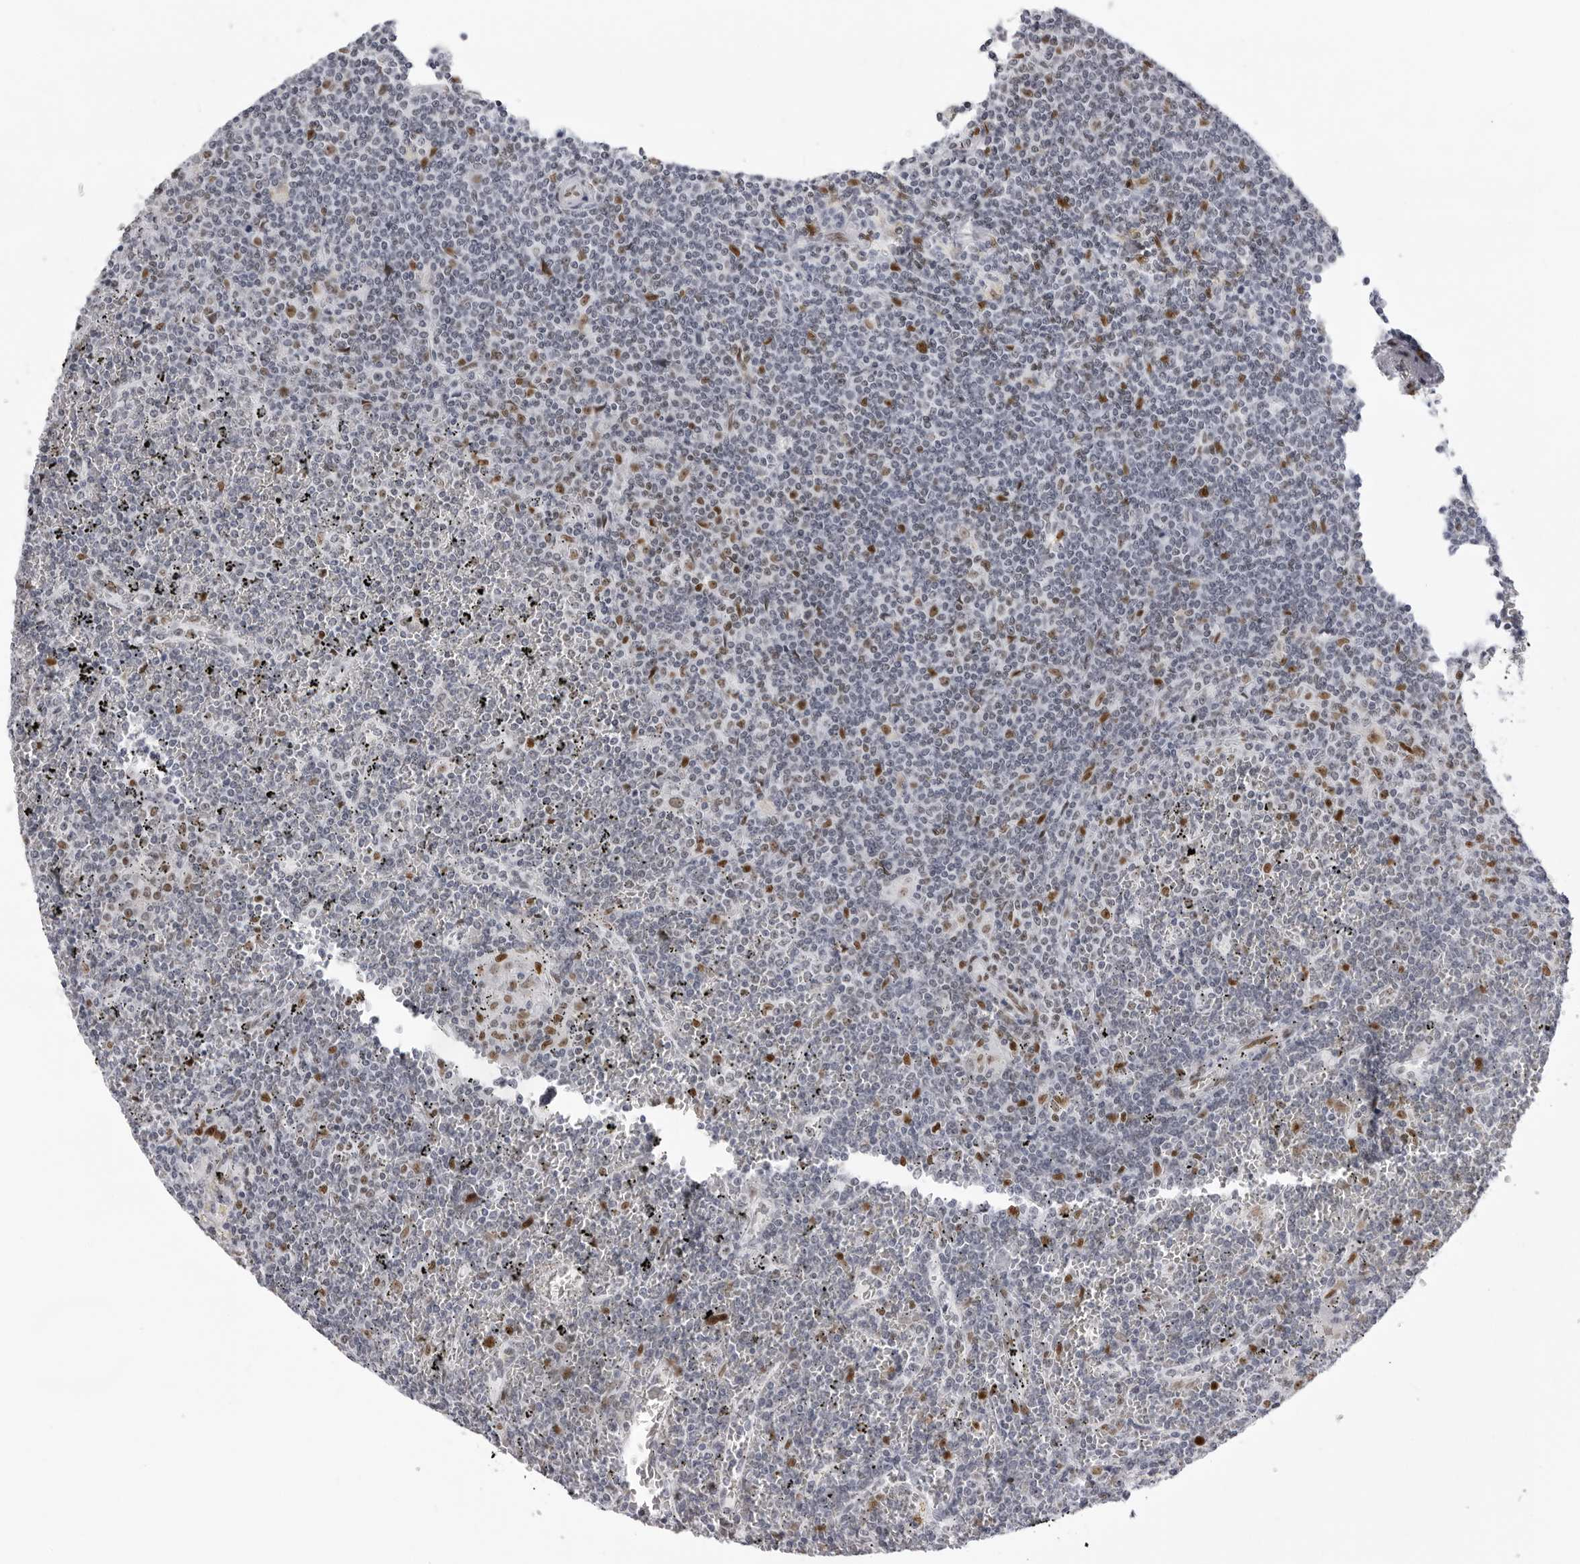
{"staining": {"intensity": "negative", "quantity": "none", "location": "none"}, "tissue": "lymphoma", "cell_type": "Tumor cells", "image_type": "cancer", "snomed": [{"axis": "morphology", "description": "Malignant lymphoma, non-Hodgkin's type, Low grade"}, {"axis": "topography", "description": "Spleen"}], "caption": "This is an immunohistochemistry (IHC) photomicrograph of malignant lymphoma, non-Hodgkin's type (low-grade). There is no staining in tumor cells.", "gene": "IRF2BP2", "patient": {"sex": "female", "age": 19}}